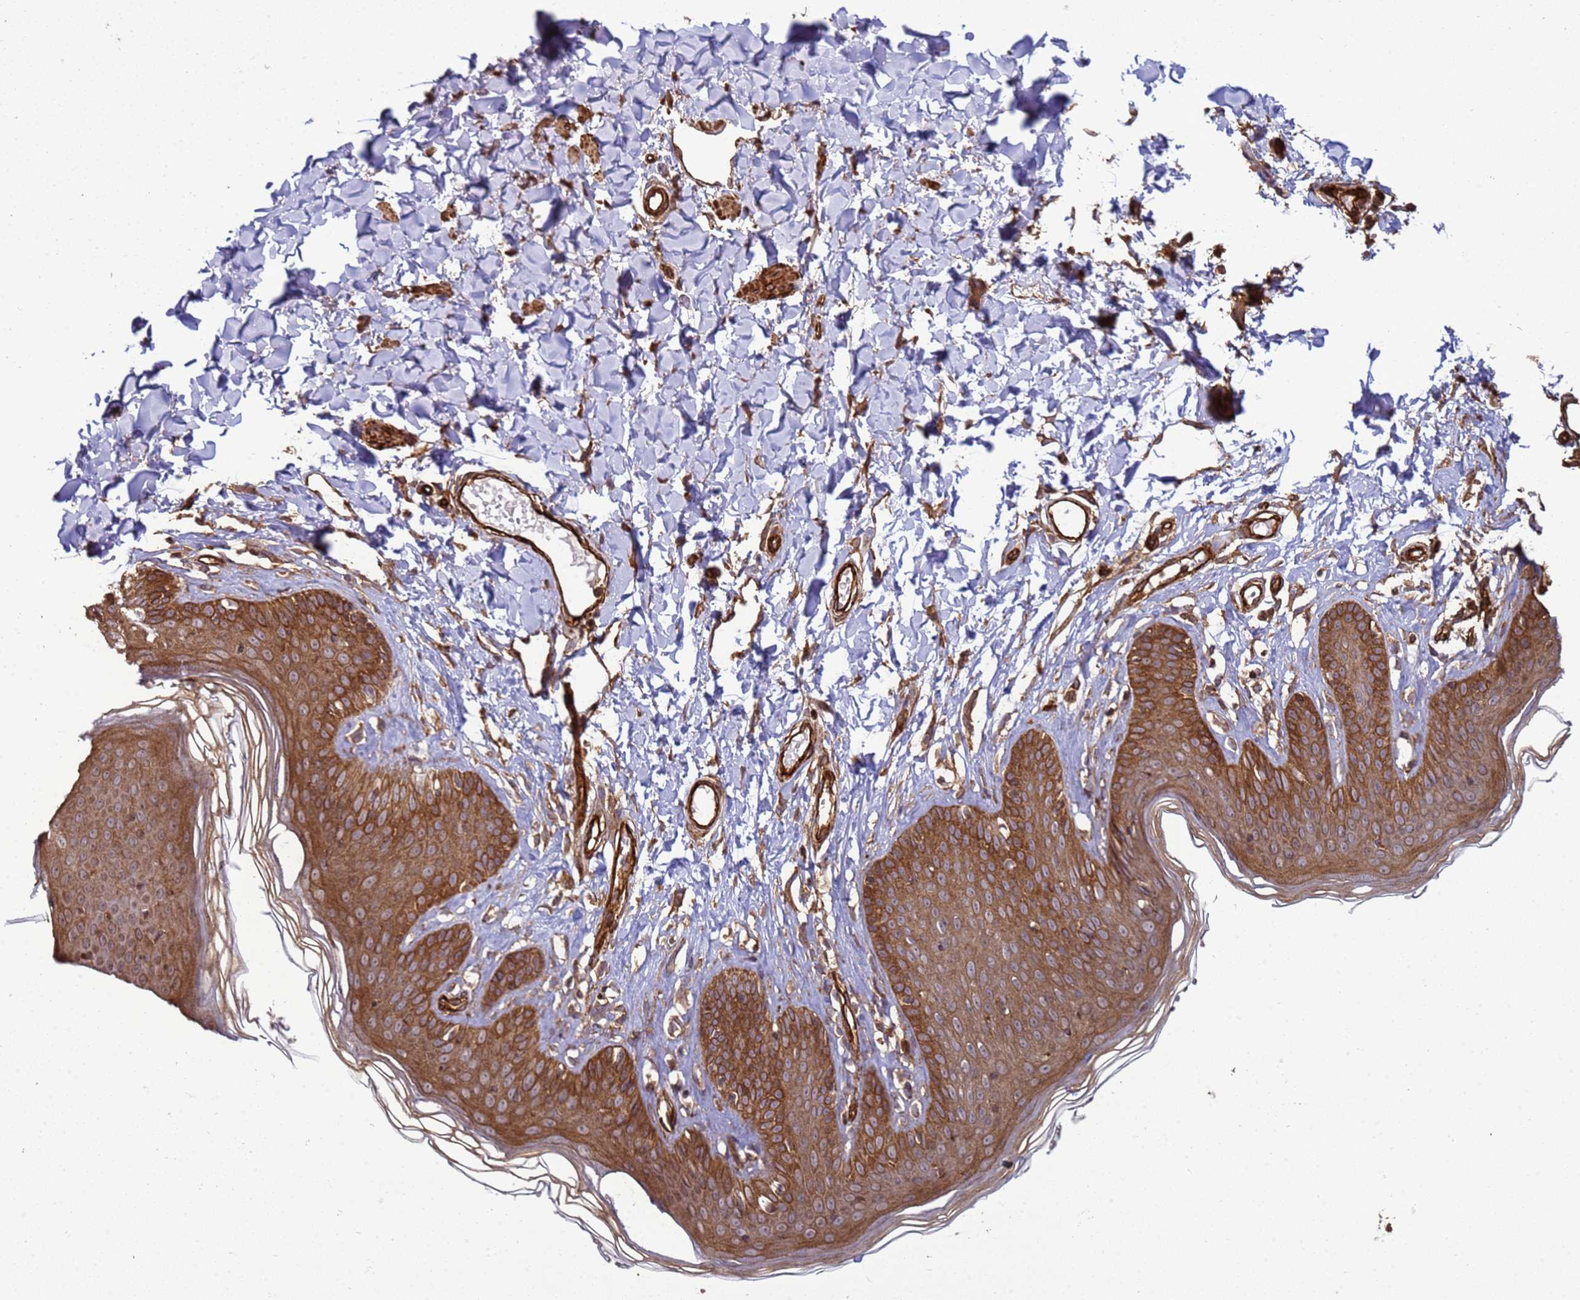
{"staining": {"intensity": "strong", "quantity": ">75%", "location": "cytoplasmic/membranous"}, "tissue": "skin", "cell_type": "Epidermal cells", "image_type": "normal", "snomed": [{"axis": "morphology", "description": "Normal tissue, NOS"}, {"axis": "morphology", "description": "Squamous cell carcinoma, NOS"}, {"axis": "topography", "description": "Vulva"}], "caption": "Skin stained with DAB (3,3'-diaminobenzidine) IHC displays high levels of strong cytoplasmic/membranous positivity in about >75% of epidermal cells. (Stains: DAB in brown, nuclei in blue, Microscopy: brightfield microscopy at high magnification).", "gene": "CNOT1", "patient": {"sex": "female", "age": 85}}